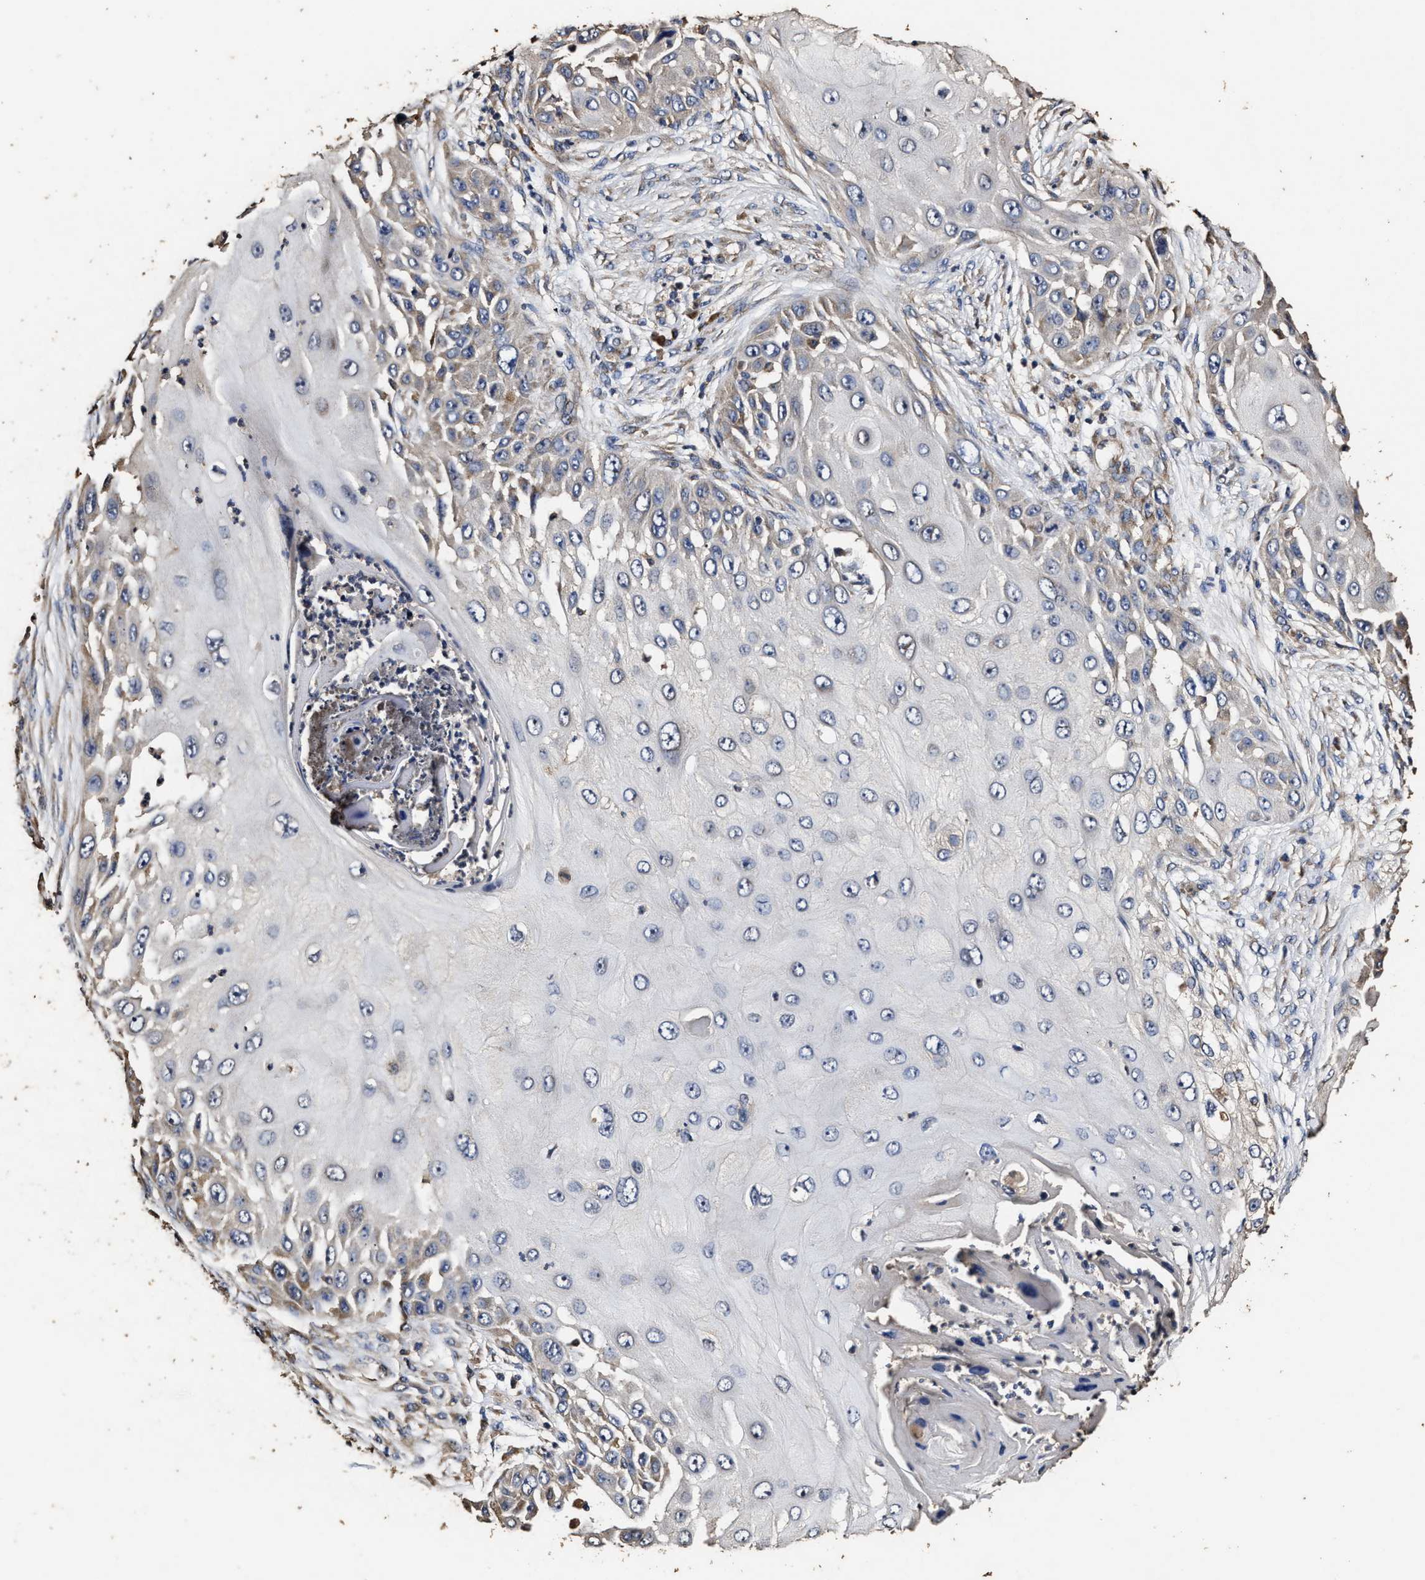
{"staining": {"intensity": "weak", "quantity": "<25%", "location": "cytoplasmic/membranous"}, "tissue": "skin cancer", "cell_type": "Tumor cells", "image_type": "cancer", "snomed": [{"axis": "morphology", "description": "Squamous cell carcinoma, NOS"}, {"axis": "topography", "description": "Skin"}], "caption": "Tumor cells are negative for protein expression in human squamous cell carcinoma (skin). The staining was performed using DAB to visualize the protein expression in brown, while the nuclei were stained in blue with hematoxylin (Magnification: 20x).", "gene": "PPM1K", "patient": {"sex": "female", "age": 44}}